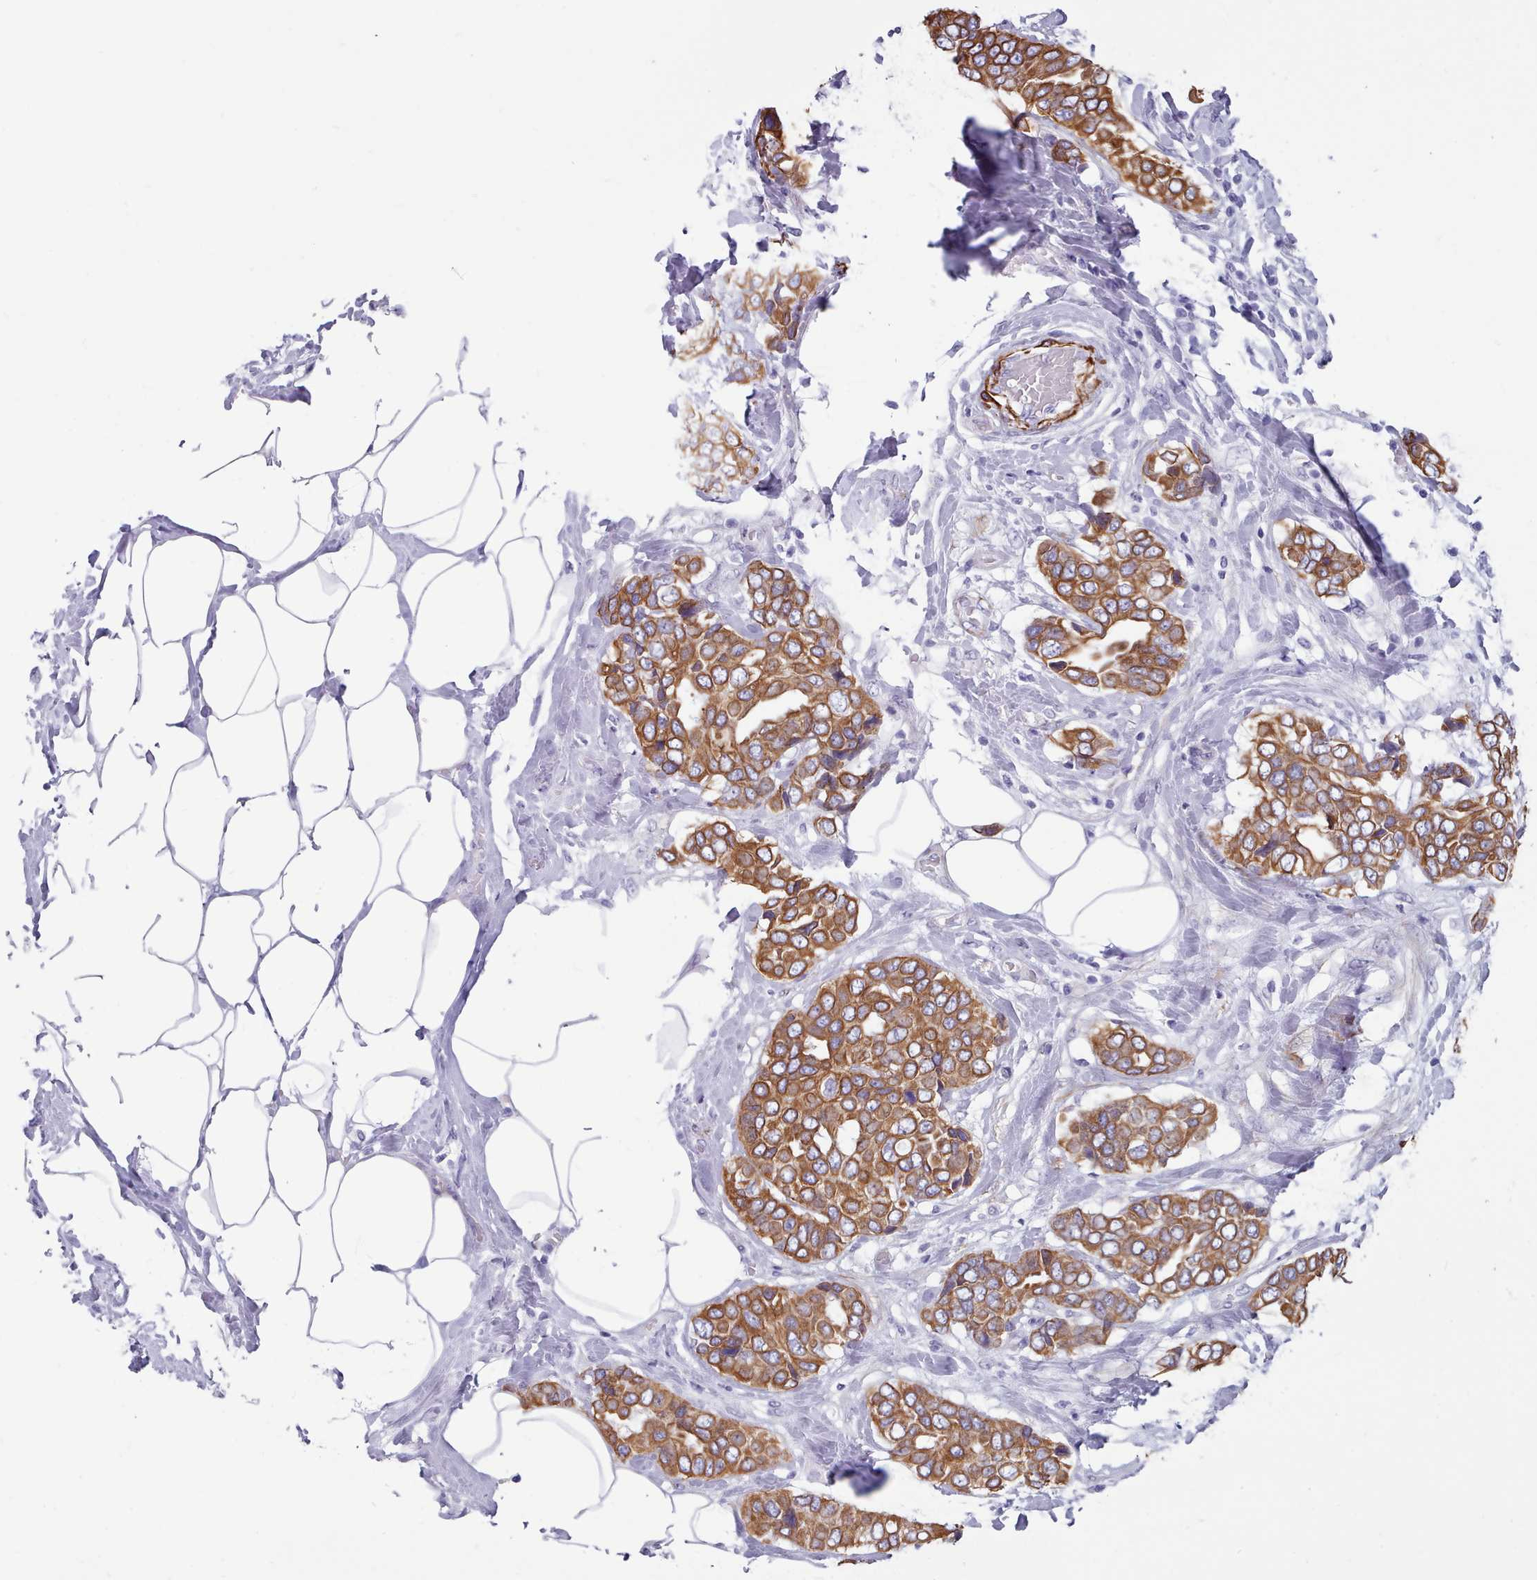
{"staining": {"intensity": "moderate", "quantity": ">75%", "location": "cytoplasmic/membranous"}, "tissue": "breast cancer", "cell_type": "Tumor cells", "image_type": "cancer", "snomed": [{"axis": "morphology", "description": "Lobular carcinoma"}, {"axis": "topography", "description": "Breast"}], "caption": "The immunohistochemical stain highlights moderate cytoplasmic/membranous staining in tumor cells of breast cancer tissue.", "gene": "FPGS", "patient": {"sex": "female", "age": 51}}